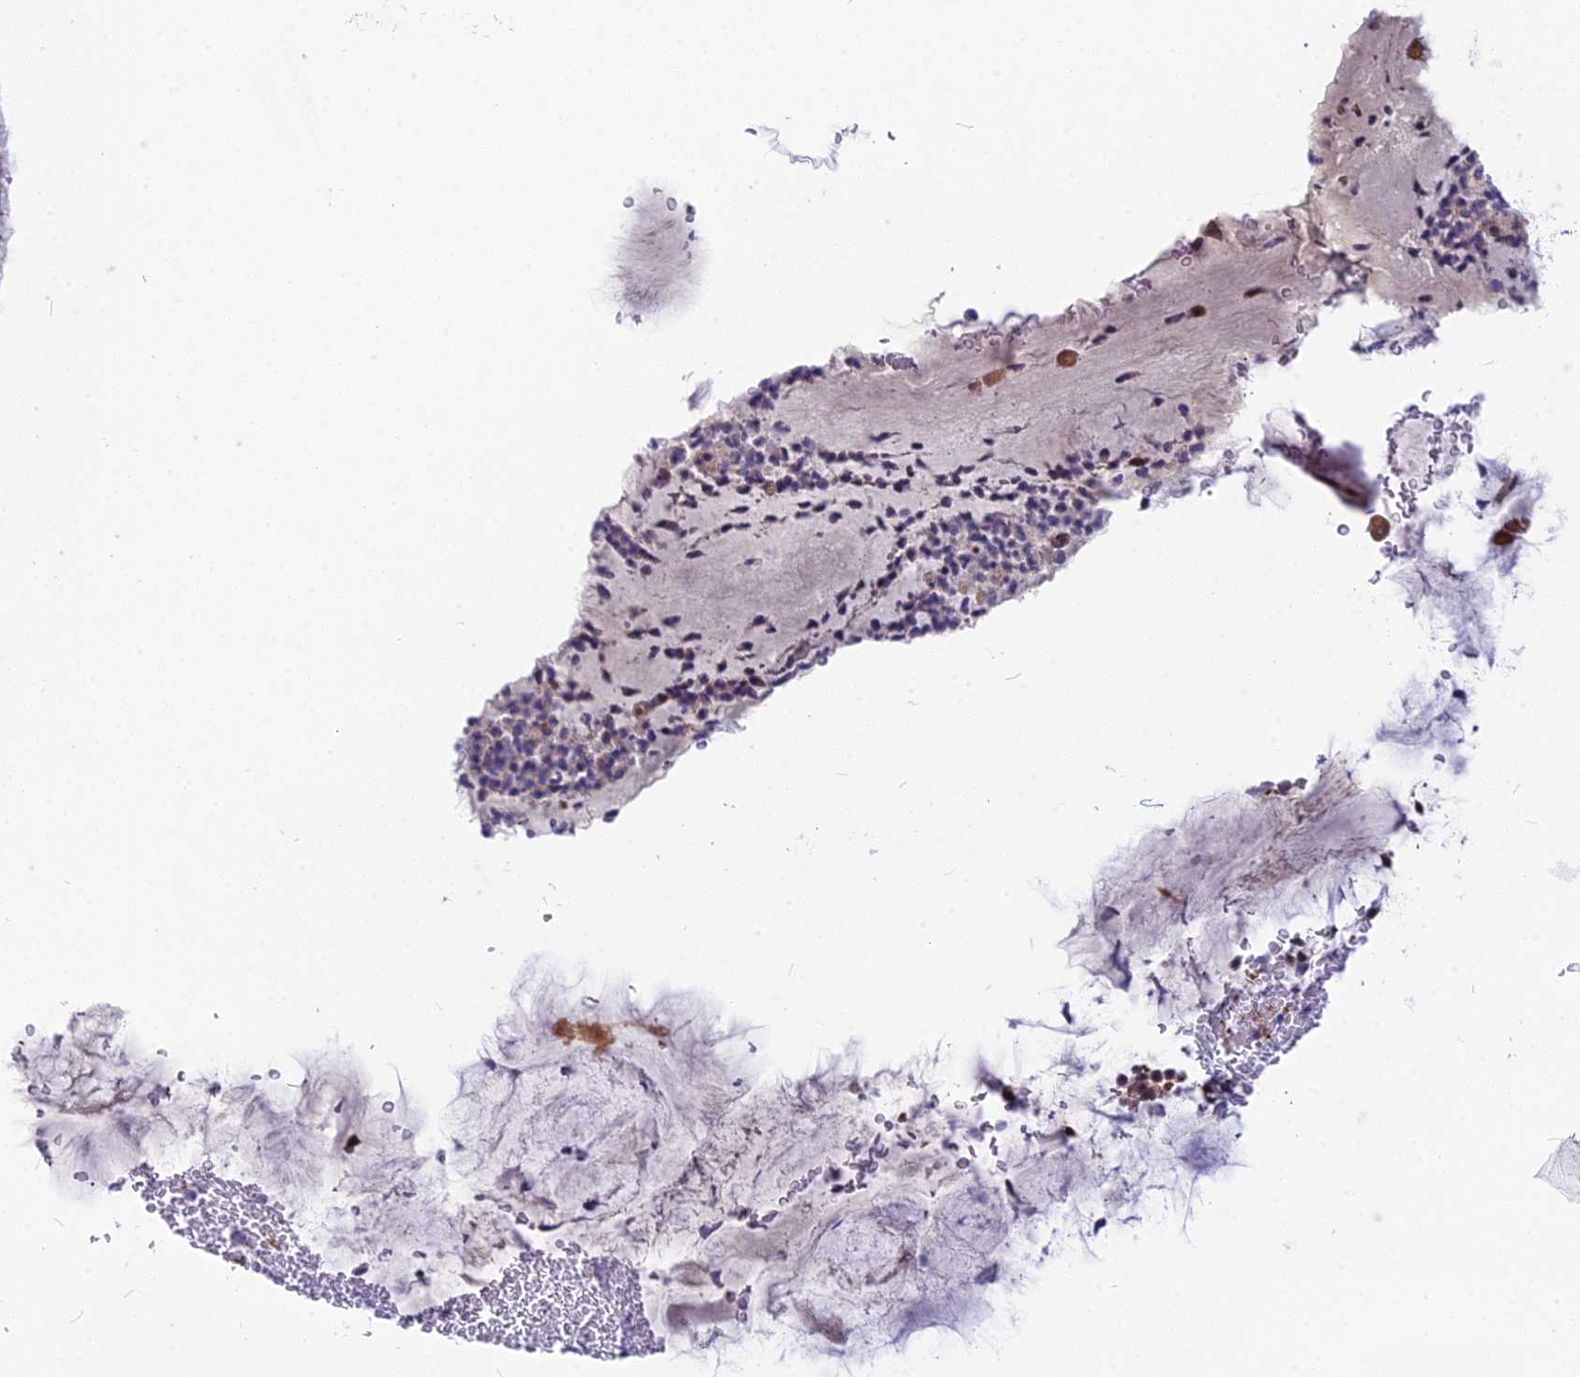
{"staining": {"intensity": "moderate", "quantity": "25%-75%", "location": "cytoplasmic/membranous,nuclear"}, "tissue": "bronchus", "cell_type": "Respiratory epithelial cells", "image_type": "normal", "snomed": [{"axis": "morphology", "description": "Normal tissue, NOS"}, {"axis": "topography", "description": "Cartilage tissue"}, {"axis": "topography", "description": "Bronchus"}], "caption": "High-power microscopy captured an immunohistochemistry (IHC) photomicrograph of benign bronchus, revealing moderate cytoplasmic/membranous,nuclear staining in about 25%-75% of respiratory epithelial cells. (DAB (3,3'-diaminobenzidine) IHC with brightfield microscopy, high magnification).", "gene": "CMC1", "patient": {"sex": "female", "age": 73}}